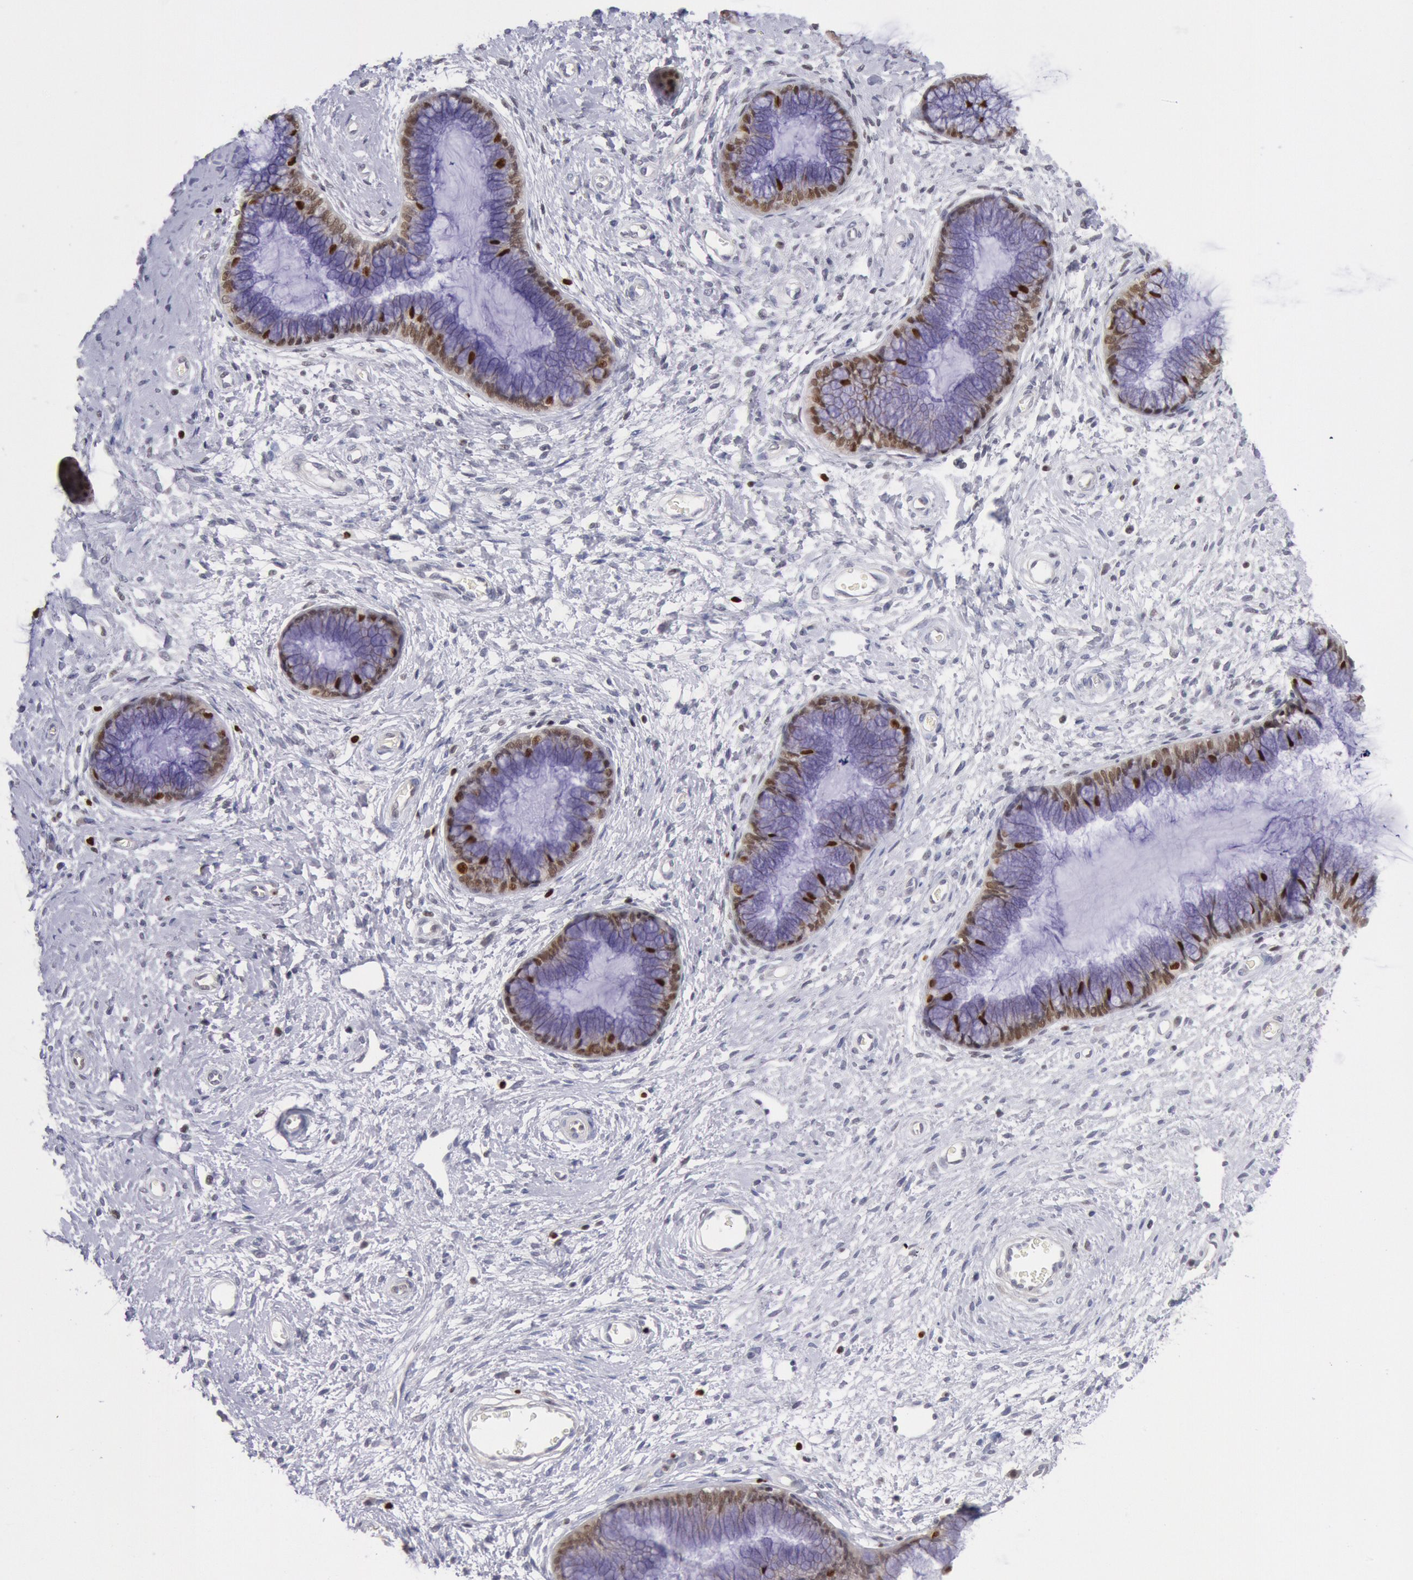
{"staining": {"intensity": "moderate", "quantity": ">75%", "location": "nuclear"}, "tissue": "cervix", "cell_type": "Glandular cells", "image_type": "normal", "snomed": [{"axis": "morphology", "description": "Normal tissue, NOS"}, {"axis": "topography", "description": "Cervix"}], "caption": "Protein expression by IHC demonstrates moderate nuclear staining in approximately >75% of glandular cells in unremarkable cervix.", "gene": "RPS6KA5", "patient": {"sex": "female", "age": 27}}